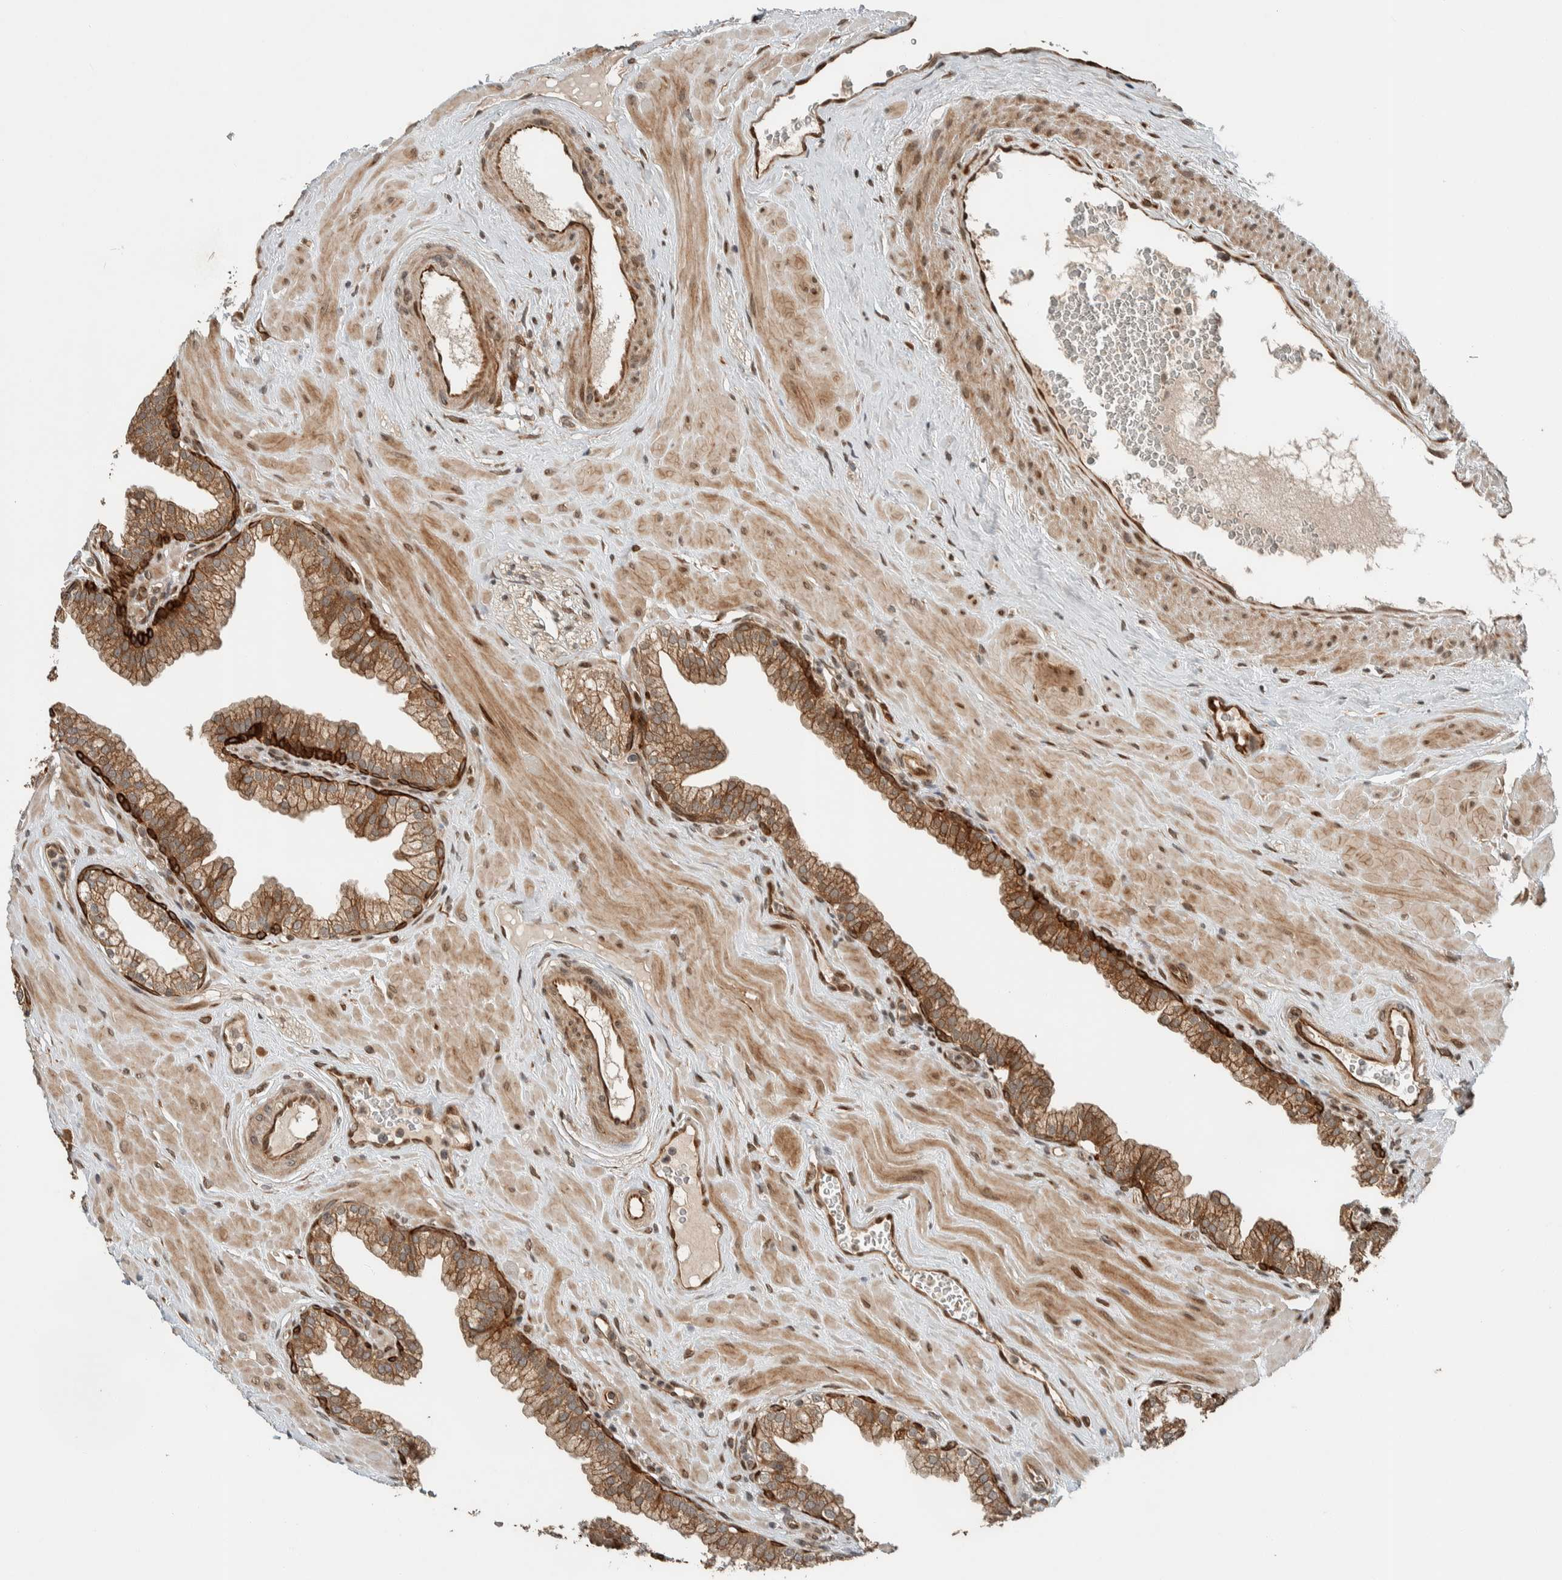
{"staining": {"intensity": "strong", "quantity": ">75%", "location": "cytoplasmic/membranous"}, "tissue": "prostate", "cell_type": "Glandular cells", "image_type": "normal", "snomed": [{"axis": "morphology", "description": "Normal tissue, NOS"}, {"axis": "morphology", "description": "Urothelial carcinoma, Low grade"}, {"axis": "topography", "description": "Urinary bladder"}, {"axis": "topography", "description": "Prostate"}], "caption": "Protein expression analysis of benign human prostate reveals strong cytoplasmic/membranous staining in about >75% of glandular cells. The protein of interest is stained brown, and the nuclei are stained in blue (DAB IHC with brightfield microscopy, high magnification).", "gene": "STXBP4", "patient": {"sex": "male", "age": 60}}